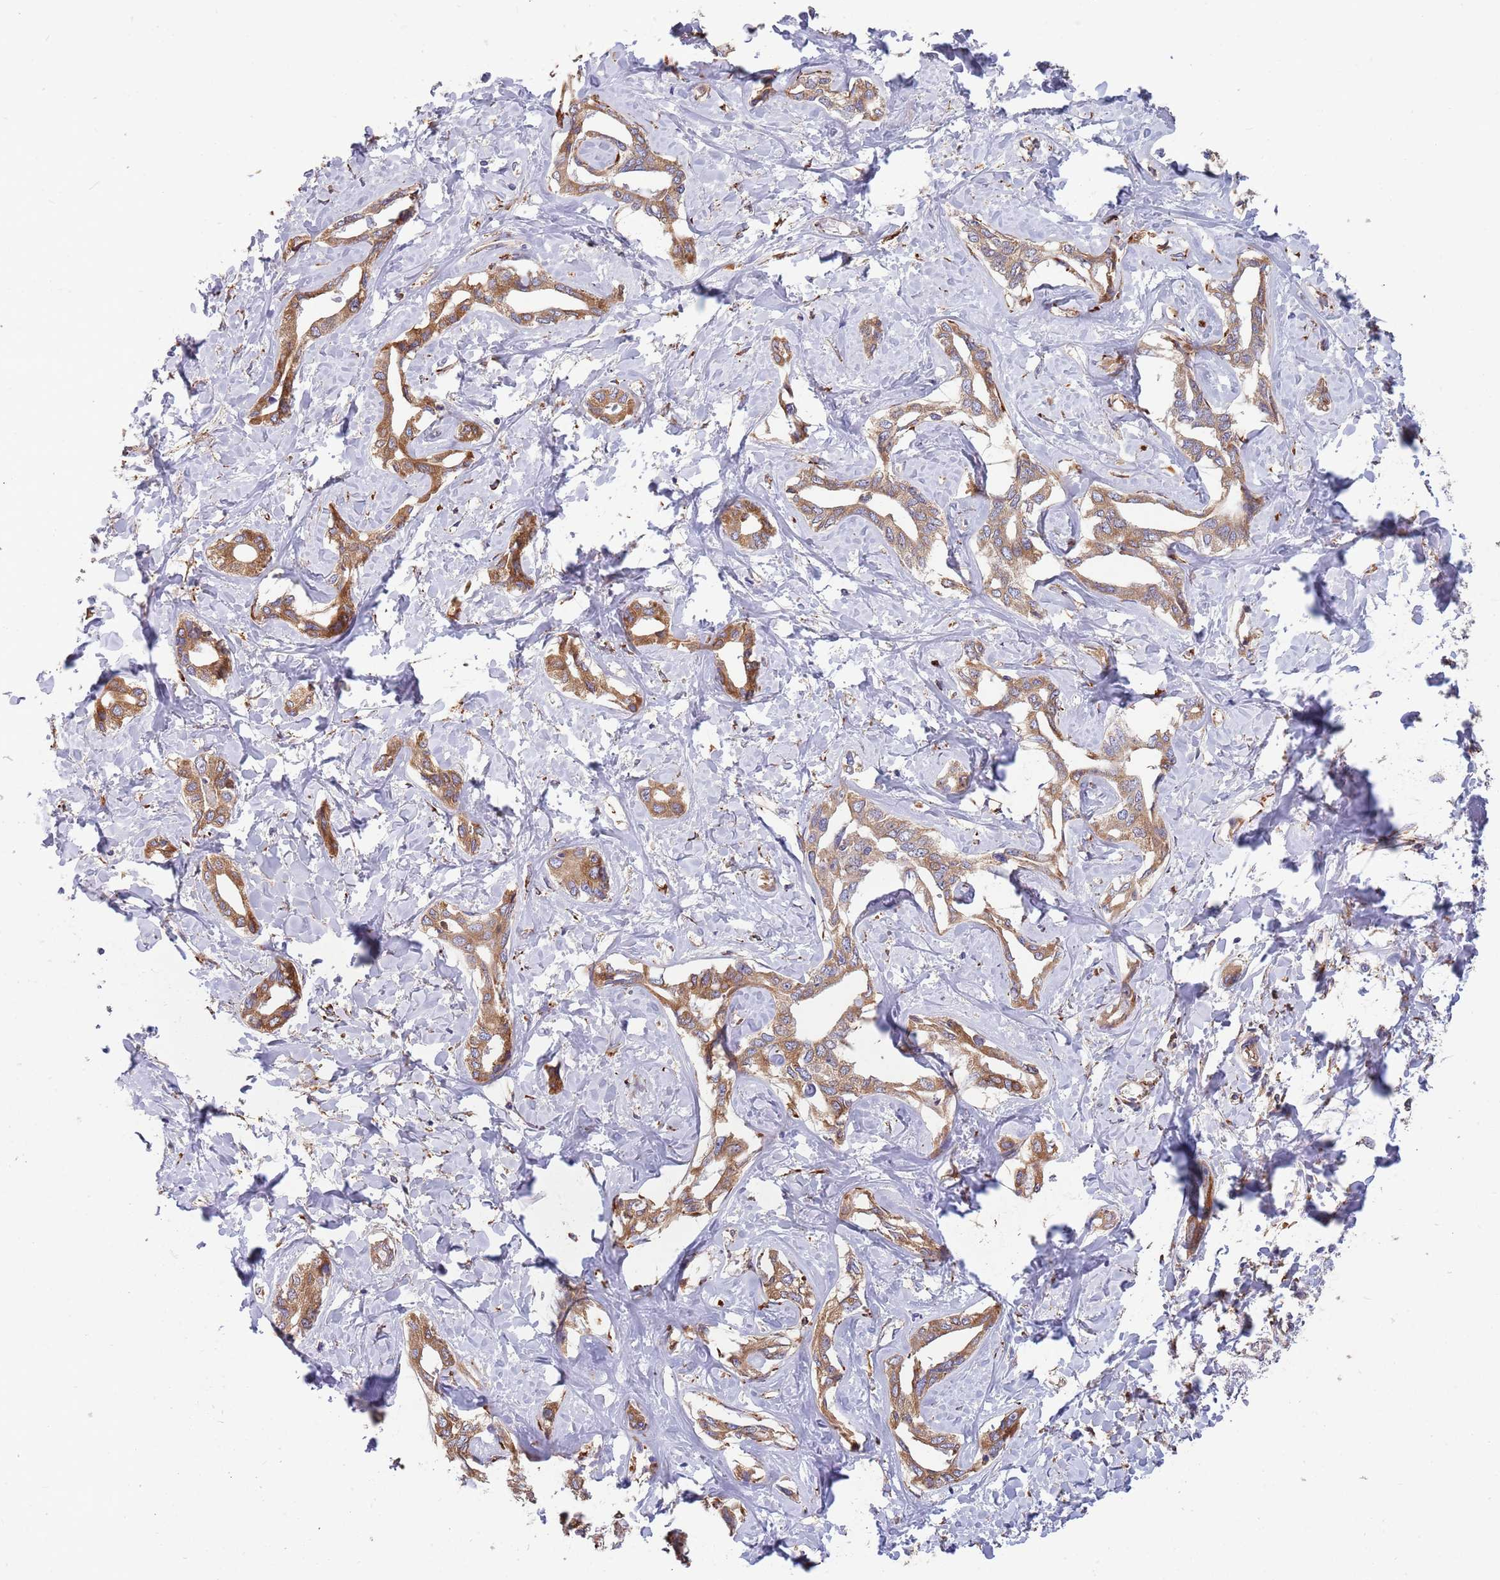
{"staining": {"intensity": "moderate", "quantity": ">75%", "location": "cytoplasmic/membranous"}, "tissue": "liver cancer", "cell_type": "Tumor cells", "image_type": "cancer", "snomed": [{"axis": "morphology", "description": "Cholangiocarcinoma"}, {"axis": "topography", "description": "Liver"}], "caption": "IHC (DAB (3,3'-diaminobenzidine)) staining of human cholangiocarcinoma (liver) demonstrates moderate cytoplasmic/membranous protein staining in about >75% of tumor cells.", "gene": "ARMCX6", "patient": {"sex": "male", "age": 59}}